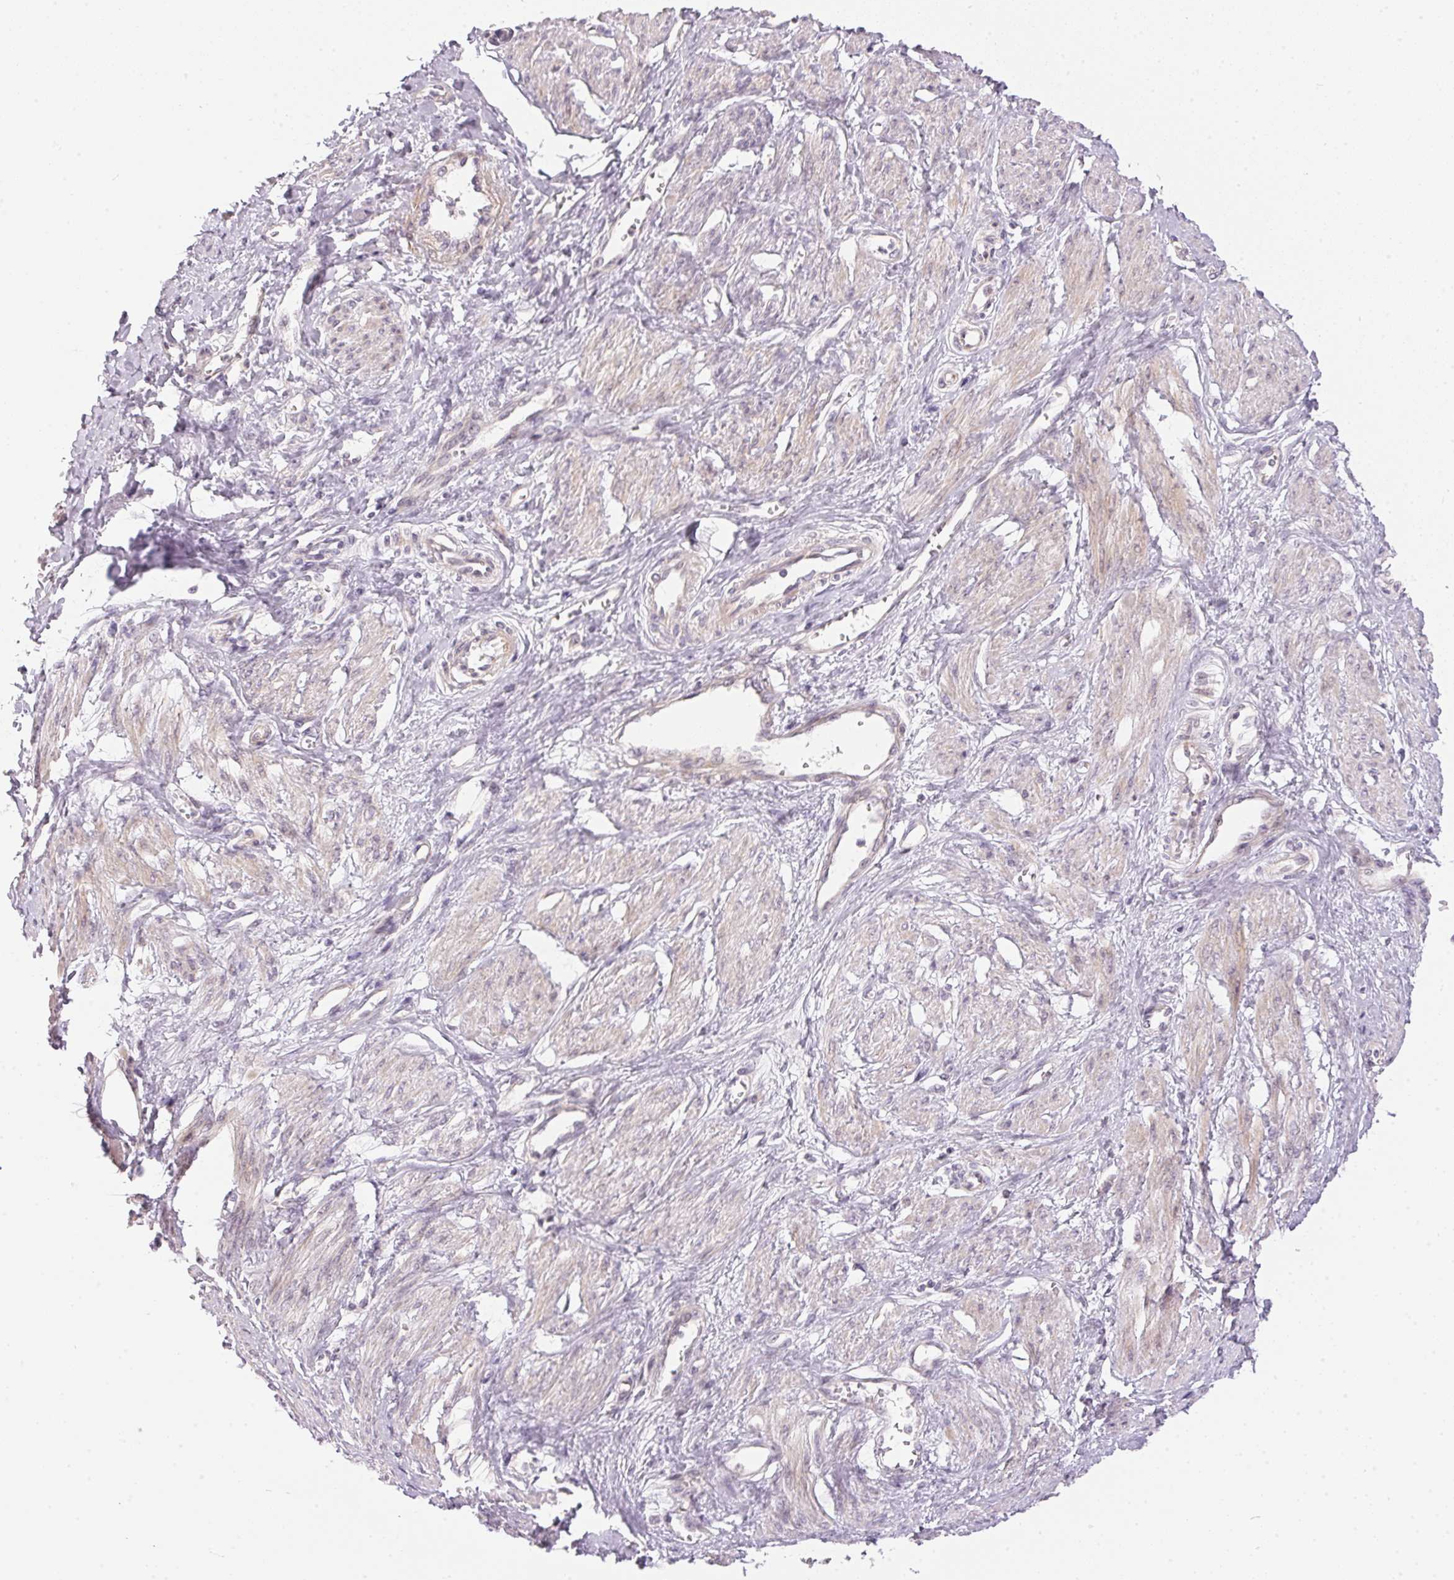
{"staining": {"intensity": "negative", "quantity": "none", "location": "none"}, "tissue": "smooth muscle", "cell_type": "Smooth muscle cells", "image_type": "normal", "snomed": [{"axis": "morphology", "description": "Normal tissue, NOS"}, {"axis": "topography", "description": "Smooth muscle"}, {"axis": "topography", "description": "Uterus"}], "caption": "There is no significant expression in smooth muscle cells of smooth muscle. (DAB IHC with hematoxylin counter stain).", "gene": "GDAP1L1", "patient": {"sex": "female", "age": 39}}